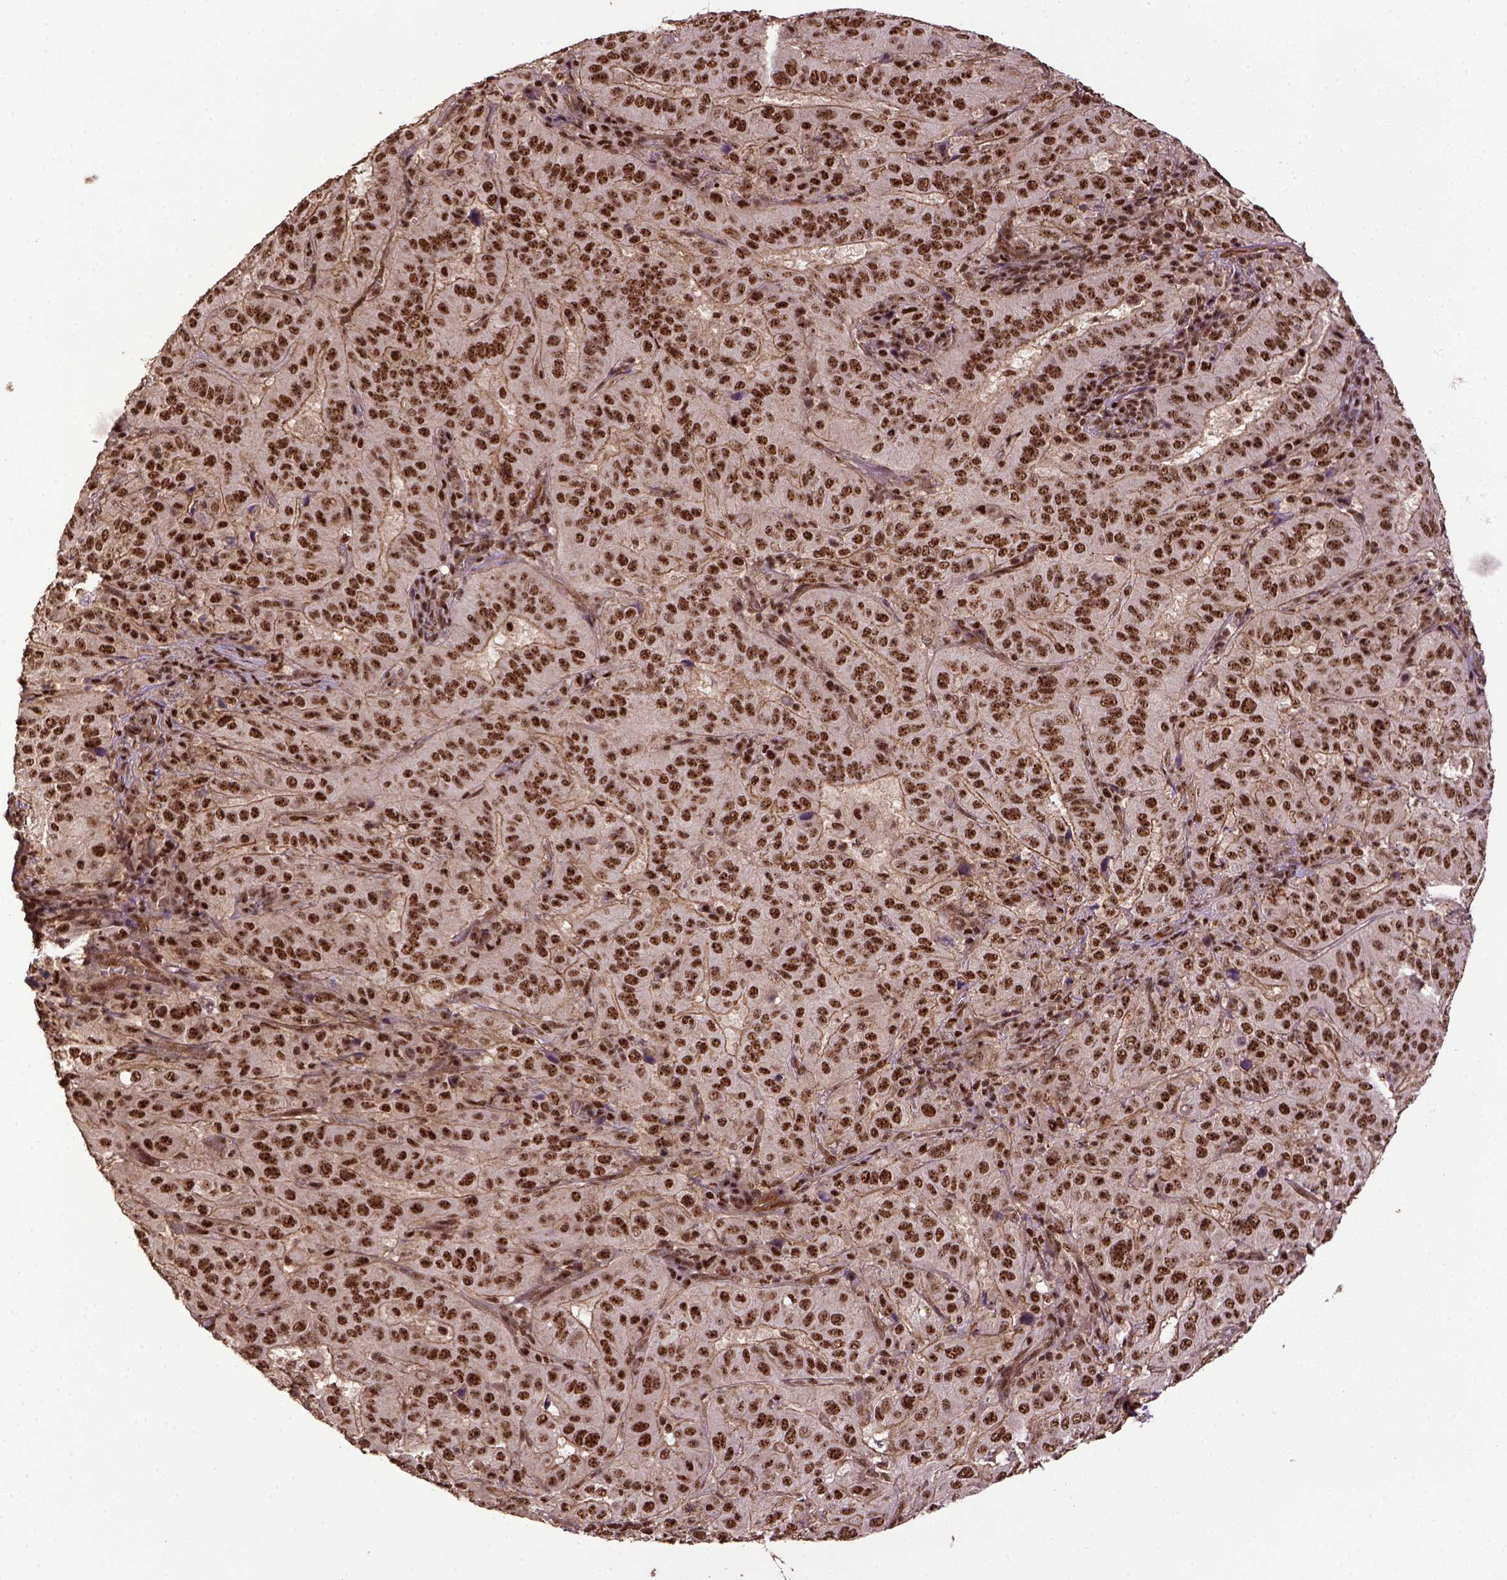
{"staining": {"intensity": "strong", "quantity": ">75%", "location": "nuclear"}, "tissue": "pancreatic cancer", "cell_type": "Tumor cells", "image_type": "cancer", "snomed": [{"axis": "morphology", "description": "Adenocarcinoma, NOS"}, {"axis": "topography", "description": "Pancreas"}], "caption": "Adenocarcinoma (pancreatic) tissue displays strong nuclear expression in approximately >75% of tumor cells, visualized by immunohistochemistry.", "gene": "PPIG", "patient": {"sex": "male", "age": 63}}